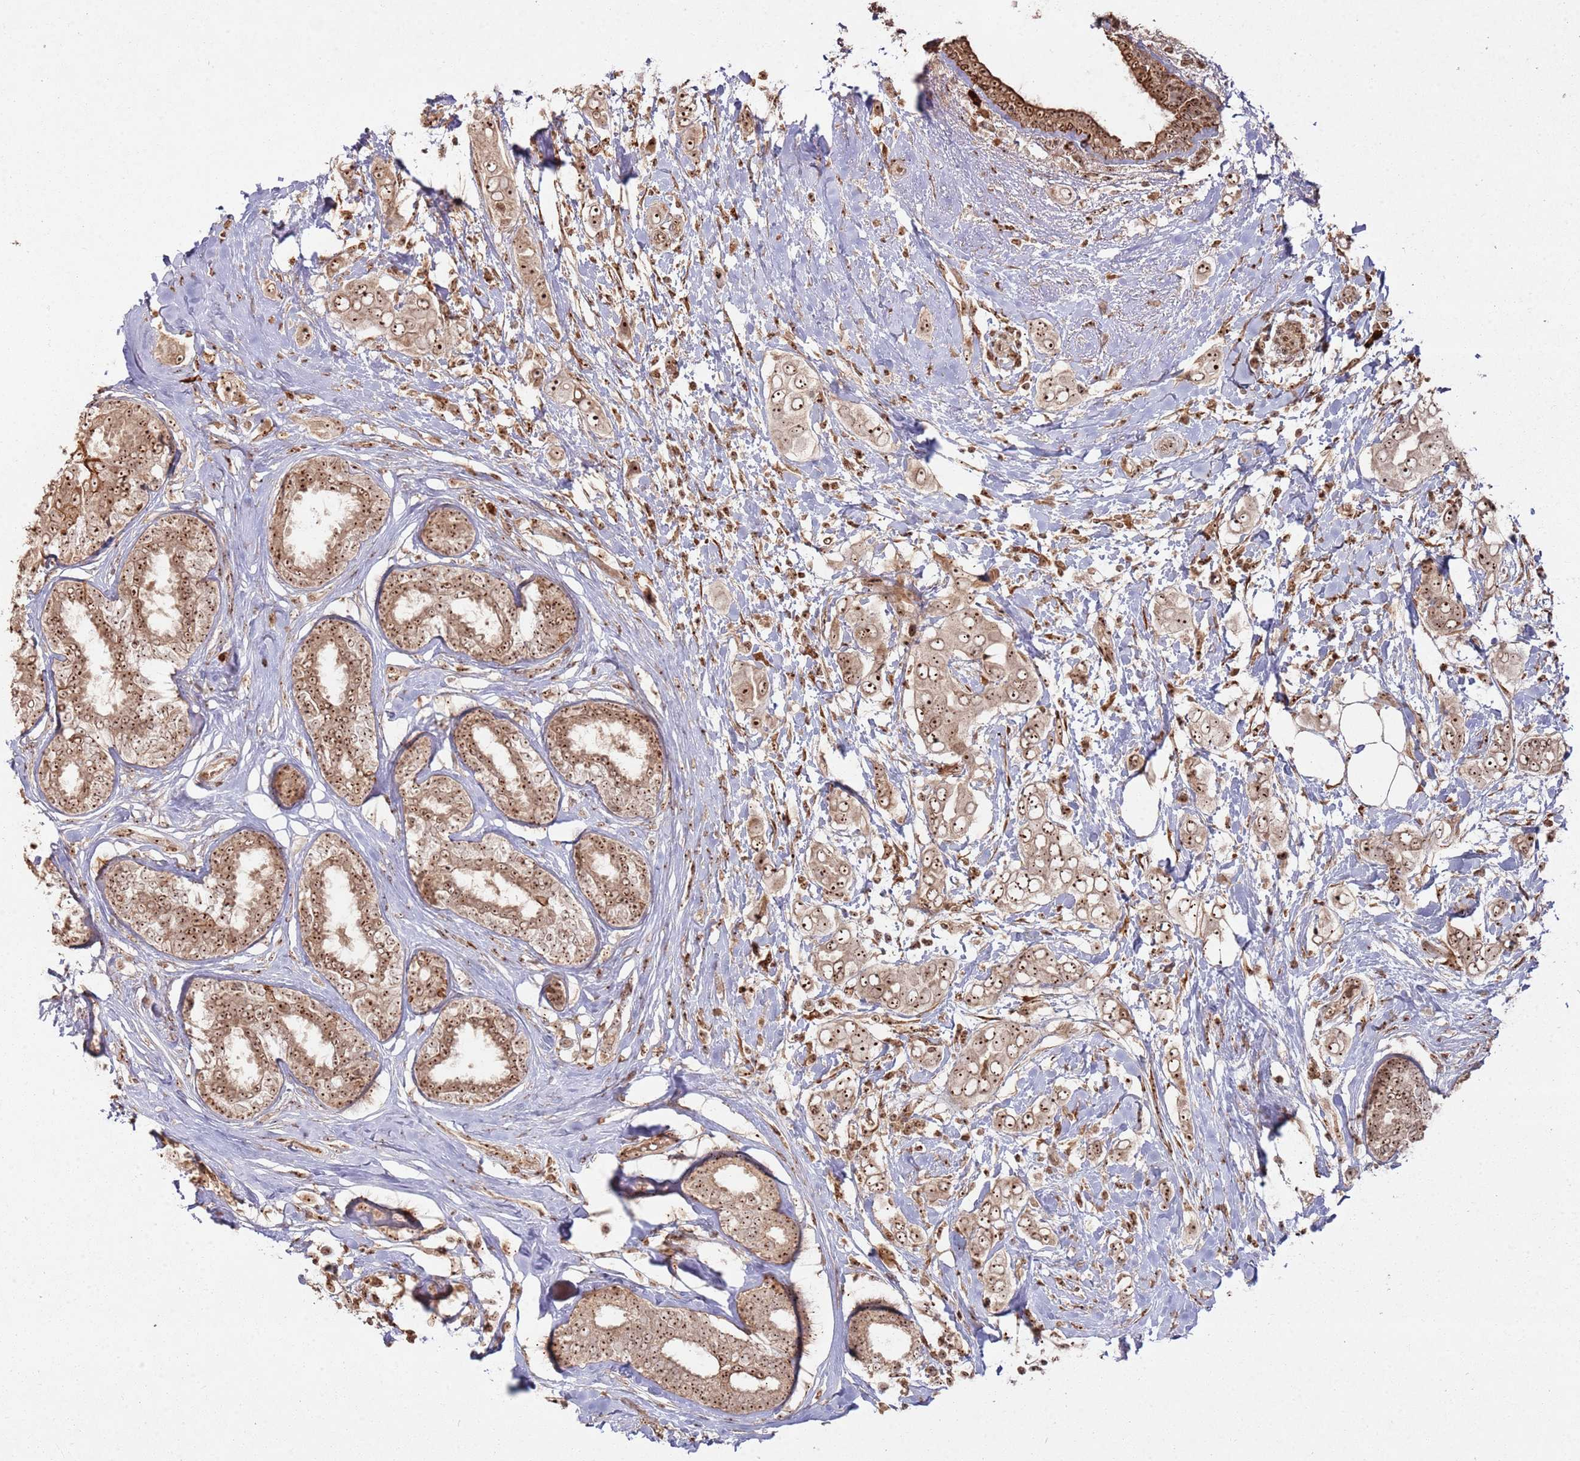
{"staining": {"intensity": "strong", "quantity": ">75%", "location": "nuclear"}, "tissue": "breast cancer", "cell_type": "Tumor cells", "image_type": "cancer", "snomed": [{"axis": "morphology", "description": "Lobular carcinoma"}, {"axis": "topography", "description": "Breast"}], "caption": "Protein expression analysis of human breast cancer reveals strong nuclear staining in about >75% of tumor cells. Nuclei are stained in blue.", "gene": "UTP11", "patient": {"sex": "female", "age": 51}}